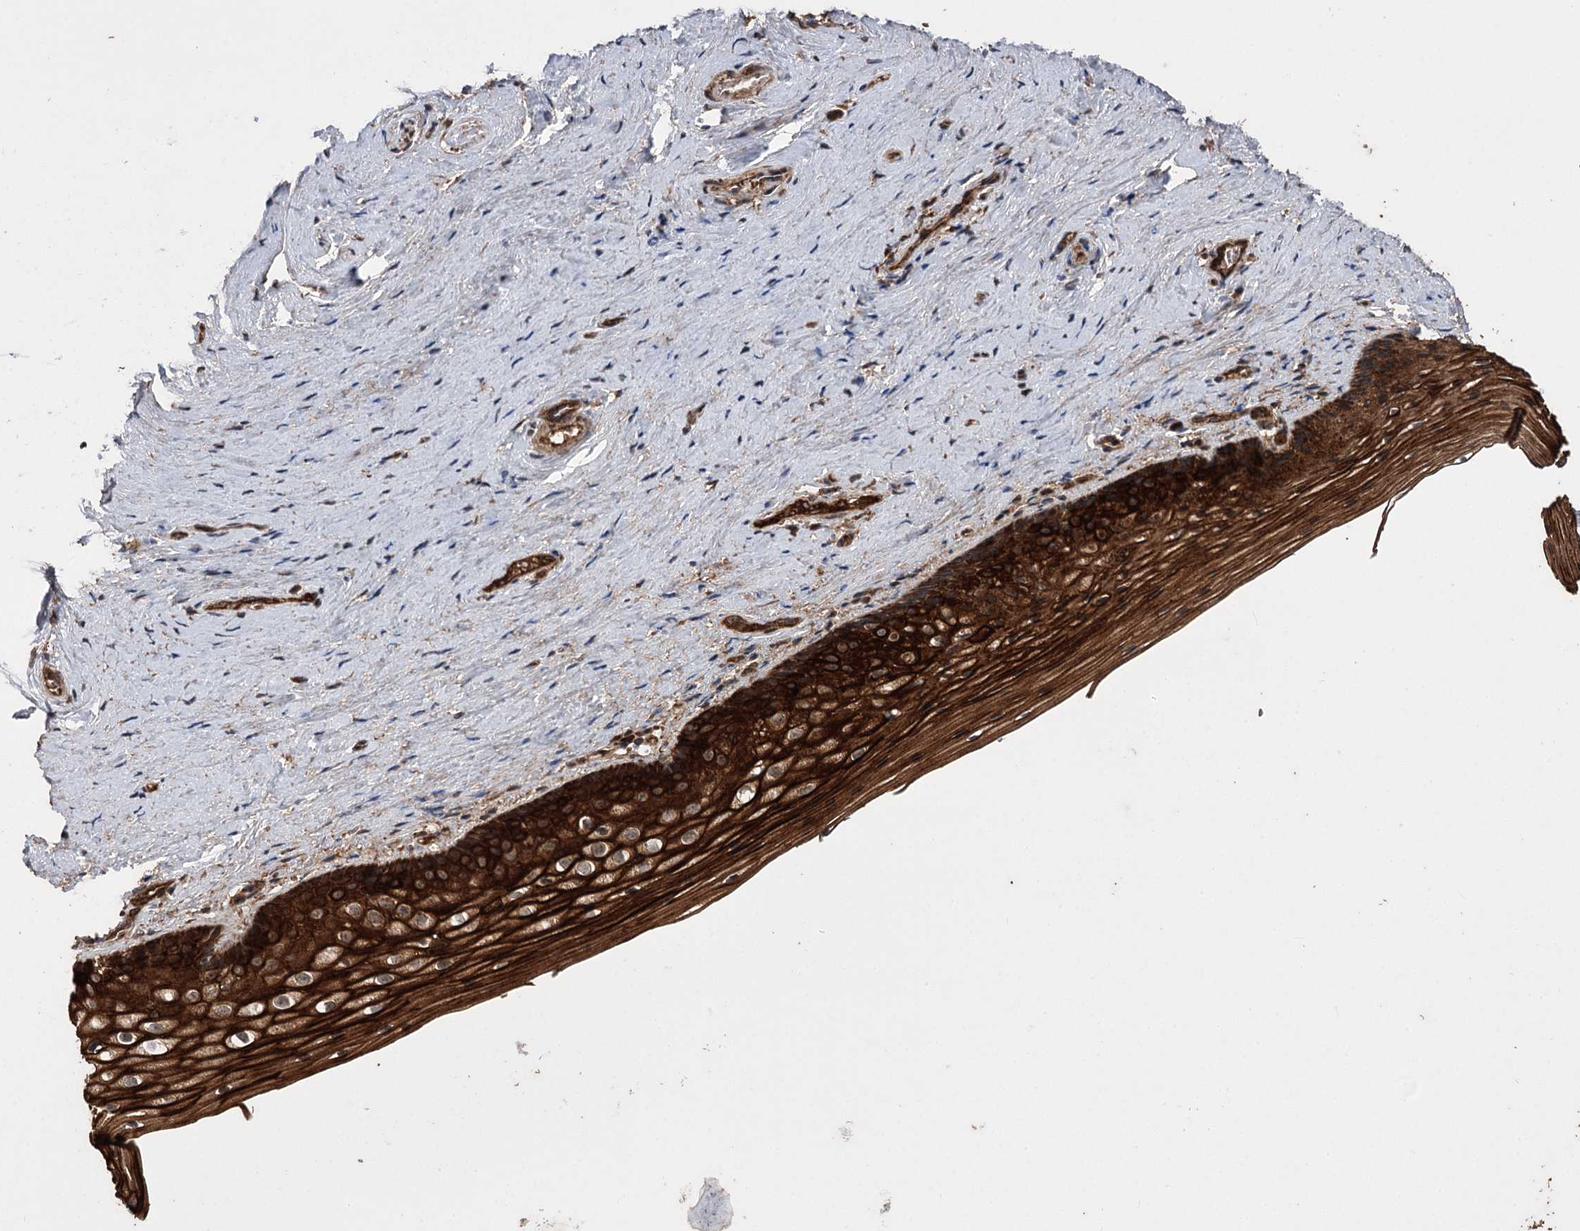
{"staining": {"intensity": "strong", "quantity": ">75%", "location": "cytoplasmic/membranous"}, "tissue": "vagina", "cell_type": "Squamous epithelial cells", "image_type": "normal", "snomed": [{"axis": "morphology", "description": "Normal tissue, NOS"}, {"axis": "topography", "description": "Vagina"}], "caption": "Immunohistochemistry of normal vagina demonstrates high levels of strong cytoplasmic/membranous expression in approximately >75% of squamous epithelial cells. (DAB IHC with brightfield microscopy, high magnification).", "gene": "RASSF3", "patient": {"sex": "female", "age": 46}}